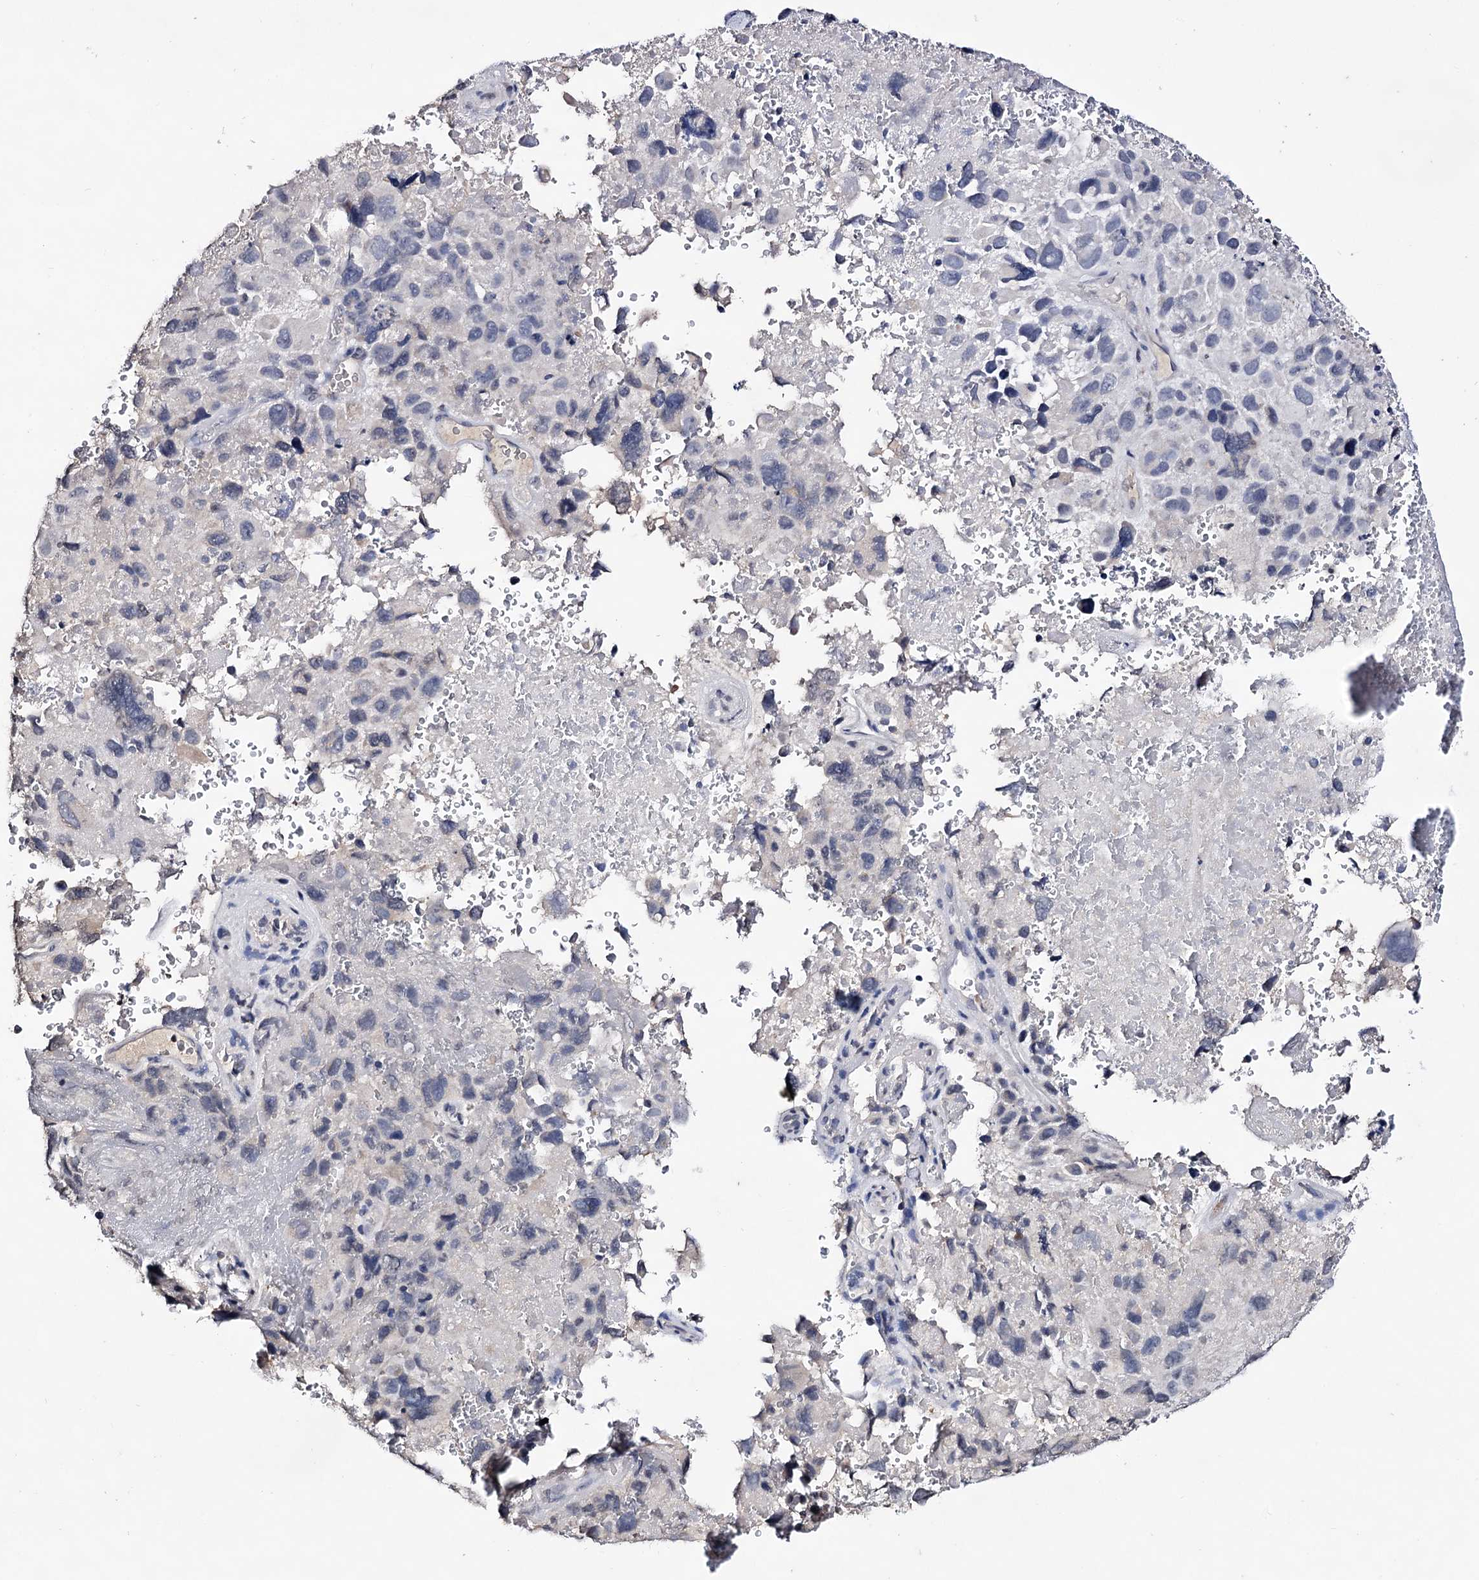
{"staining": {"intensity": "negative", "quantity": "none", "location": "none"}, "tissue": "melanoma", "cell_type": "Tumor cells", "image_type": "cancer", "snomed": [{"axis": "morphology", "description": "Malignant melanoma, Metastatic site"}, {"axis": "topography", "description": "Brain"}], "caption": "The photomicrograph demonstrates no significant positivity in tumor cells of melanoma.", "gene": "PLIN1", "patient": {"sex": "female", "age": 53}}